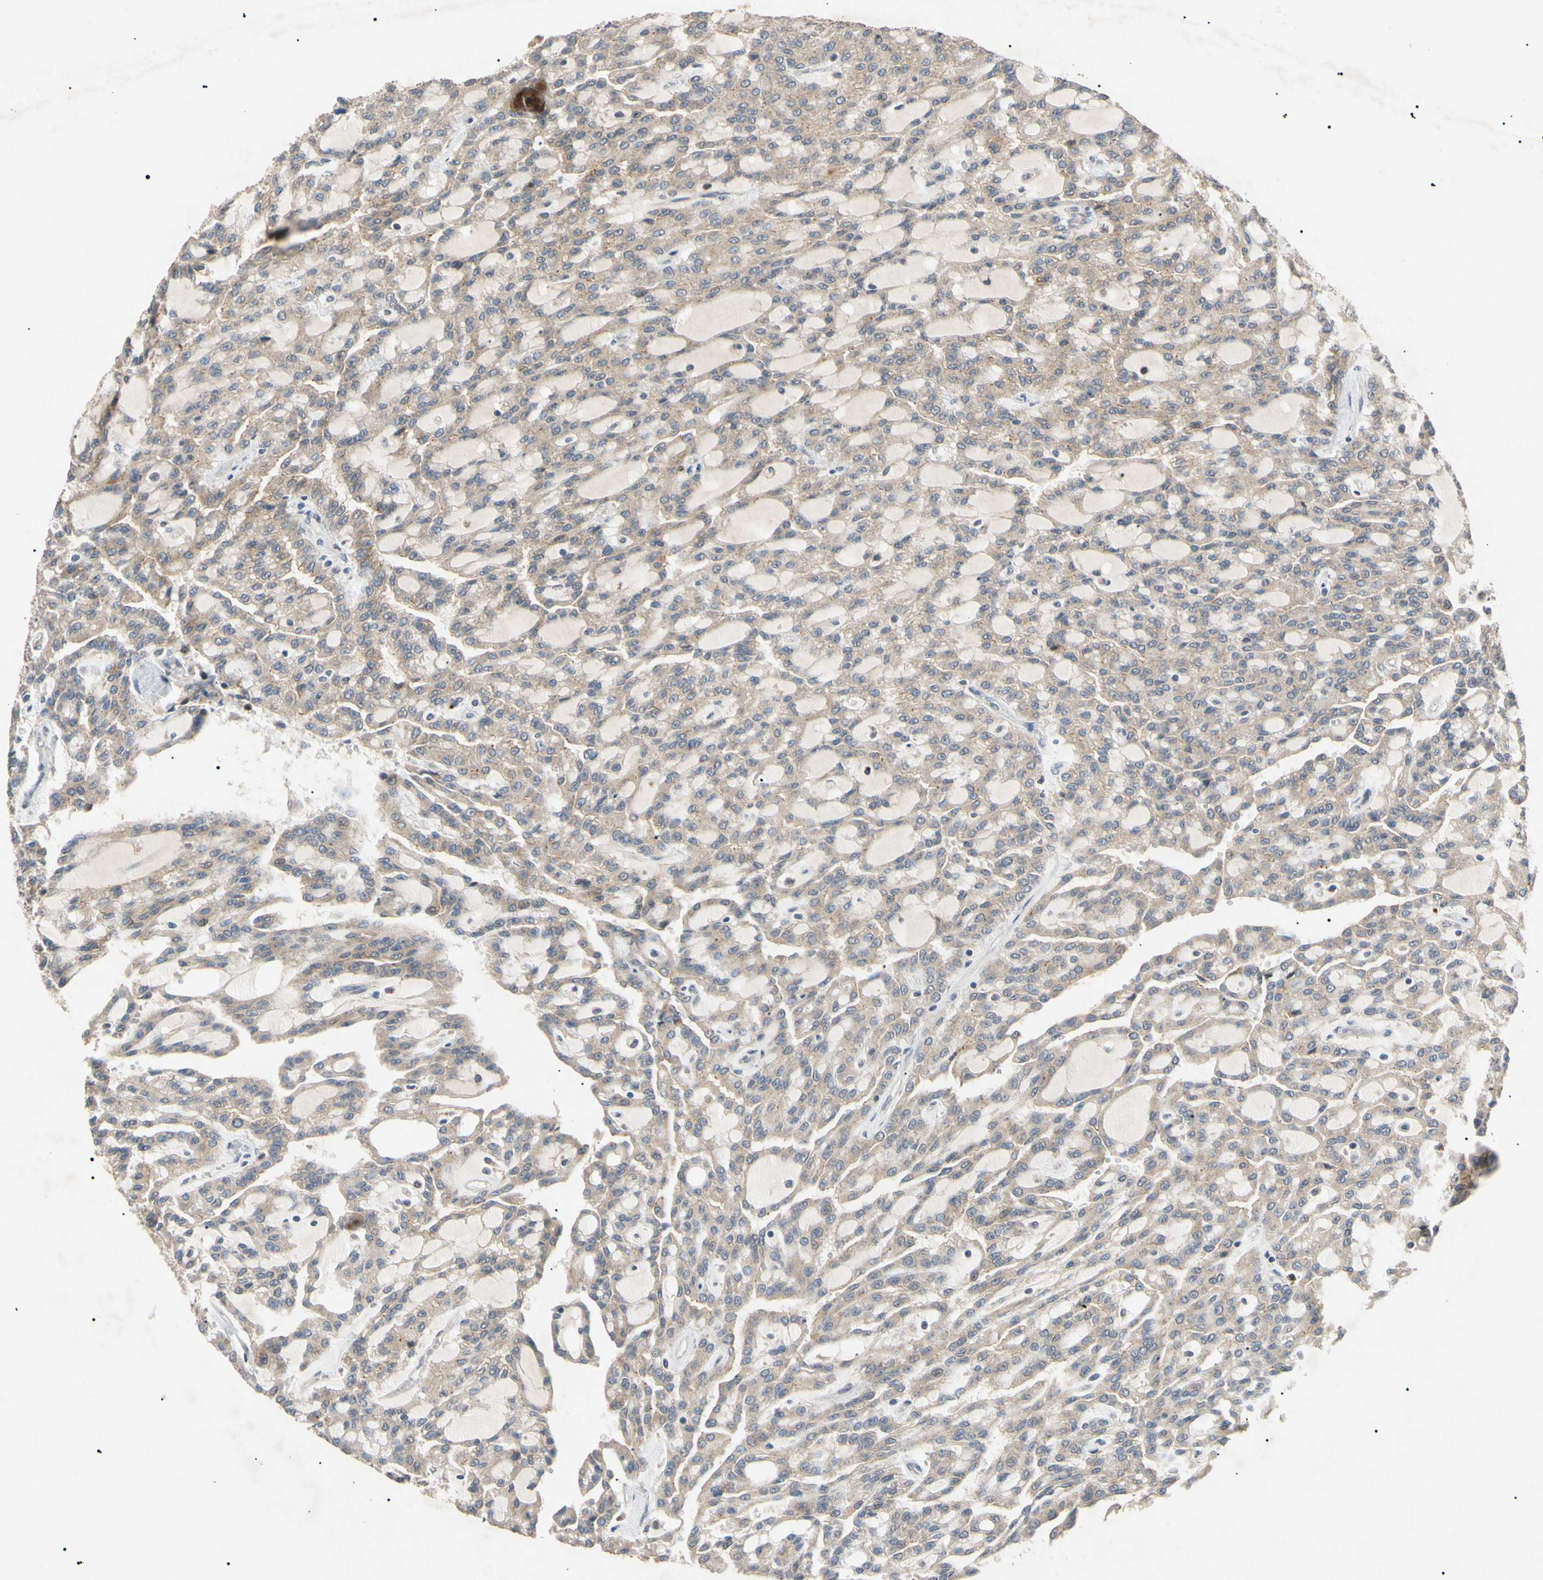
{"staining": {"intensity": "weak", "quantity": ">75%", "location": "cytoplasmic/membranous"}, "tissue": "renal cancer", "cell_type": "Tumor cells", "image_type": "cancer", "snomed": [{"axis": "morphology", "description": "Adenocarcinoma, NOS"}, {"axis": "topography", "description": "Kidney"}], "caption": "Renal adenocarcinoma was stained to show a protein in brown. There is low levels of weak cytoplasmic/membranous positivity in about >75% of tumor cells. (IHC, brightfield microscopy, high magnification).", "gene": "TUBB4A", "patient": {"sex": "male", "age": 63}}